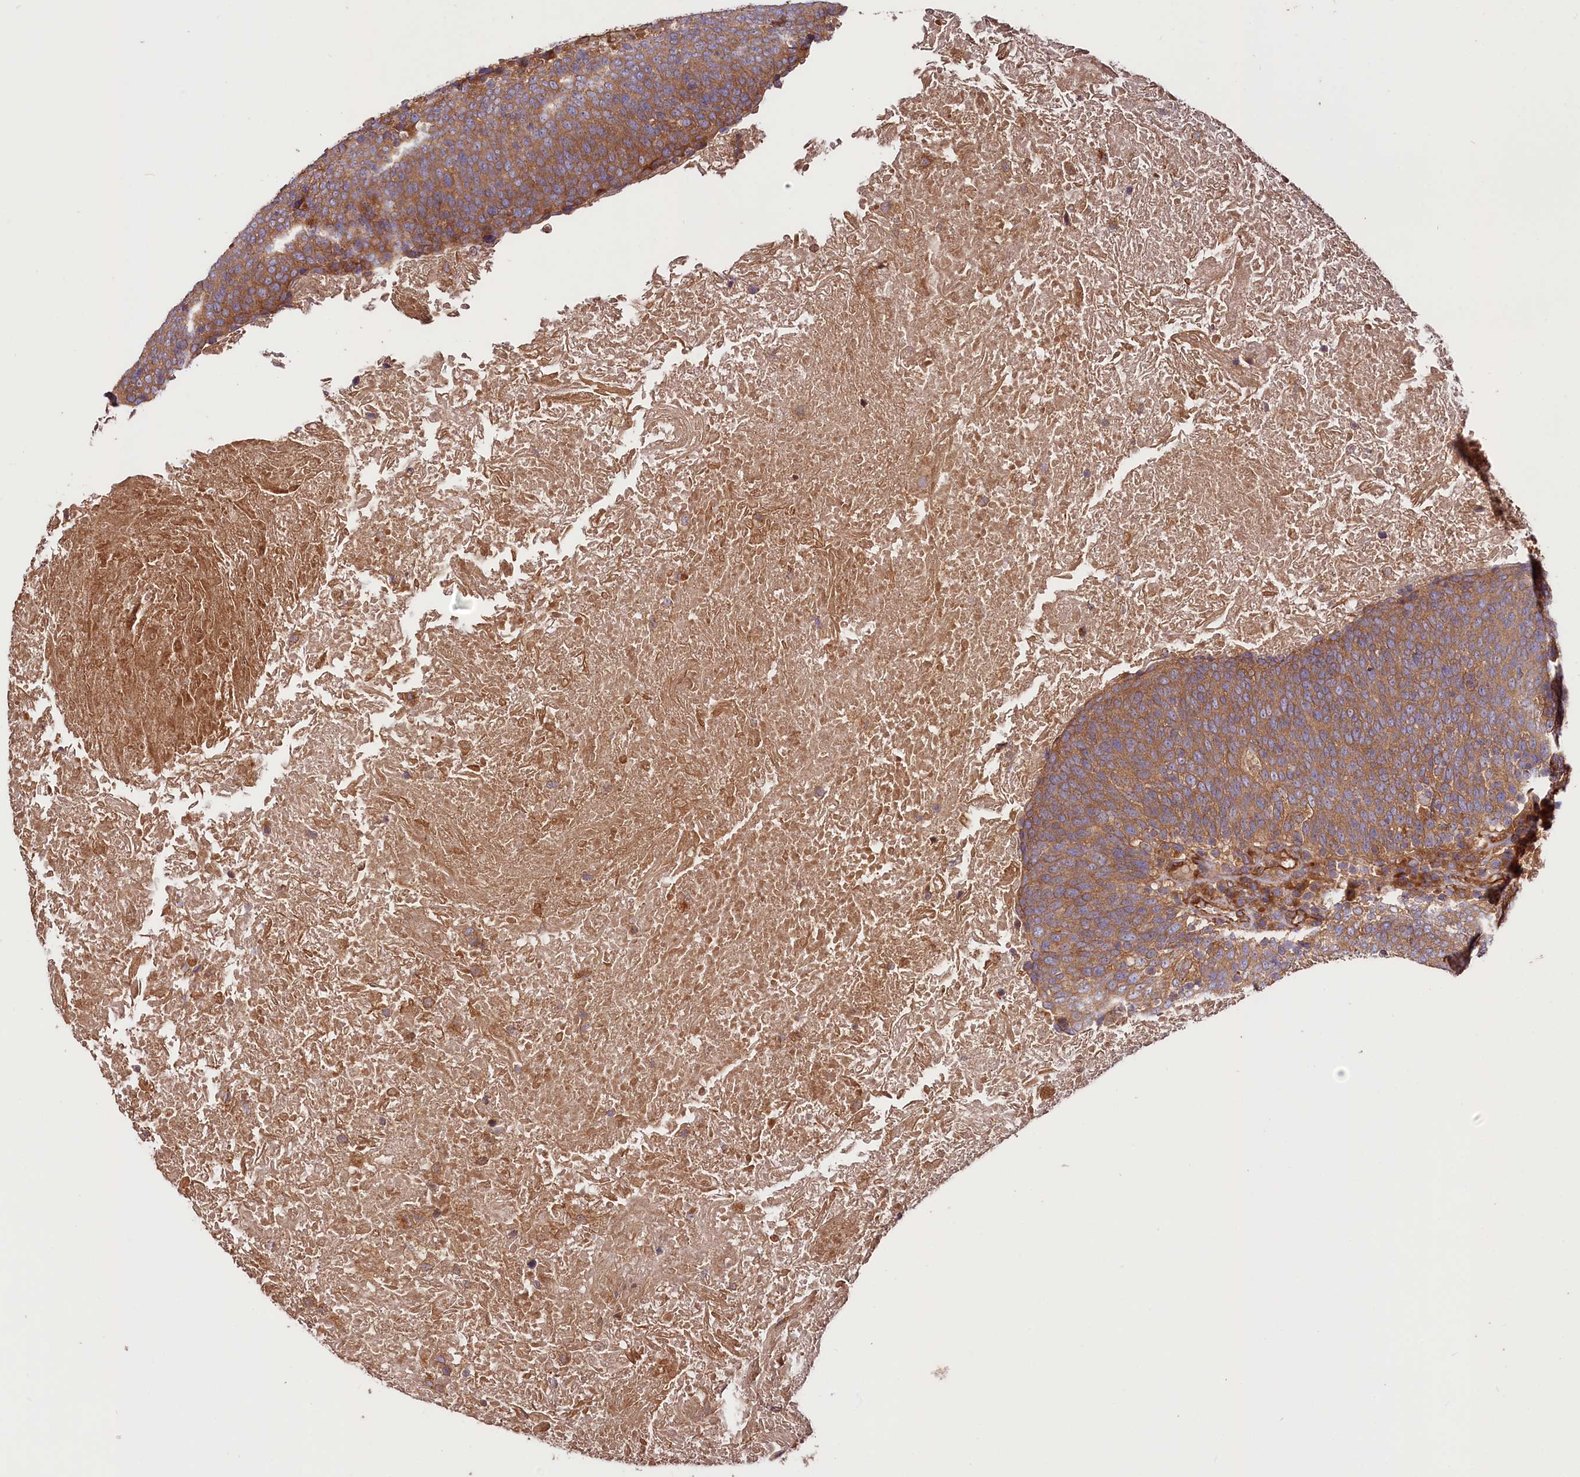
{"staining": {"intensity": "moderate", "quantity": ">75%", "location": "cytoplasmic/membranous"}, "tissue": "head and neck cancer", "cell_type": "Tumor cells", "image_type": "cancer", "snomed": [{"axis": "morphology", "description": "Squamous cell carcinoma, NOS"}, {"axis": "morphology", "description": "Squamous cell carcinoma, metastatic, NOS"}, {"axis": "topography", "description": "Lymph node"}, {"axis": "topography", "description": "Head-Neck"}], "caption": "This is an image of IHC staining of head and neck cancer (squamous cell carcinoma), which shows moderate staining in the cytoplasmic/membranous of tumor cells.", "gene": "CEP295", "patient": {"sex": "male", "age": 62}}